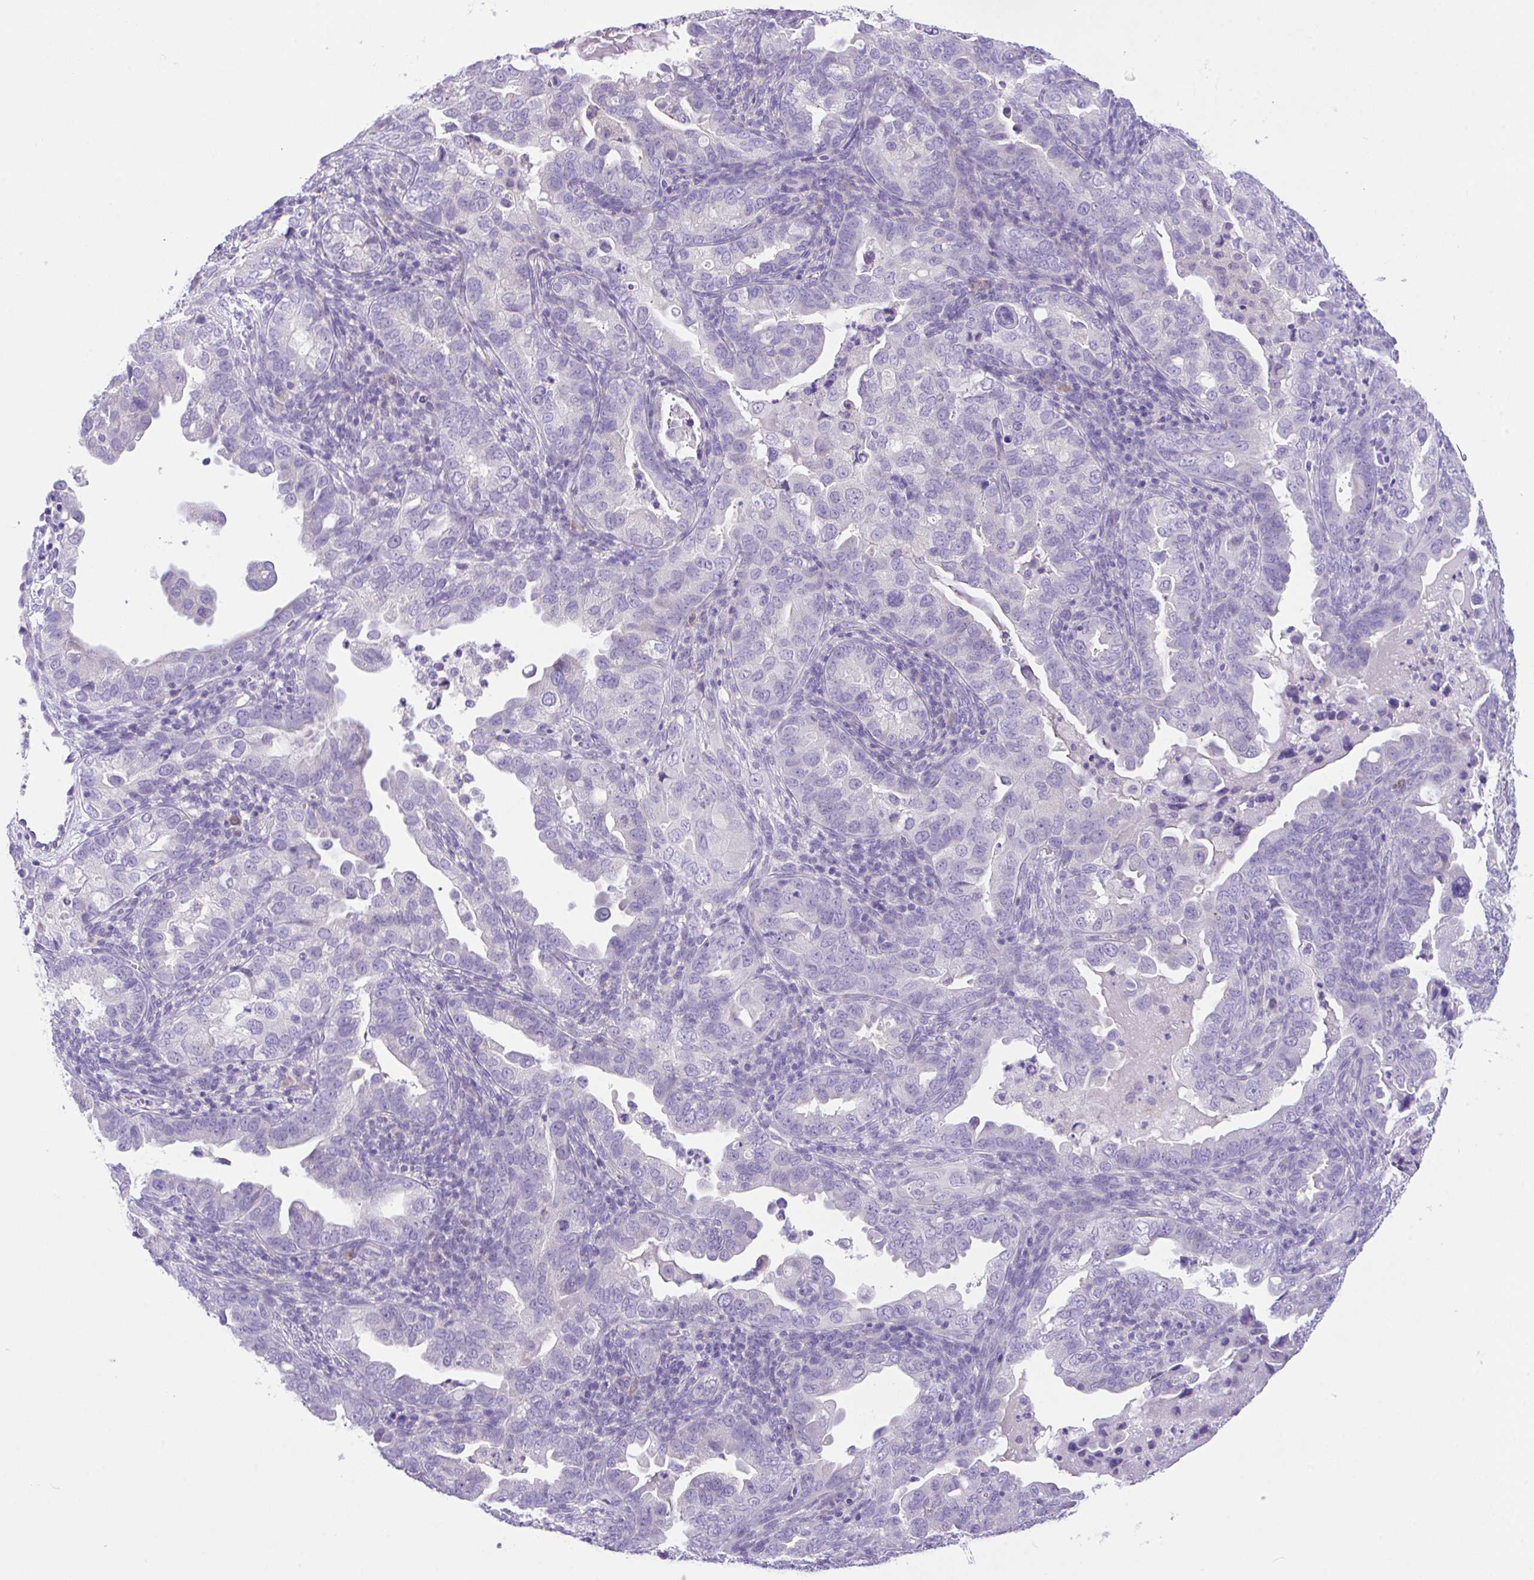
{"staining": {"intensity": "negative", "quantity": "none", "location": "none"}, "tissue": "endometrial cancer", "cell_type": "Tumor cells", "image_type": "cancer", "snomed": [{"axis": "morphology", "description": "Adenocarcinoma, NOS"}, {"axis": "topography", "description": "Endometrium"}], "caption": "Immunohistochemistry of human endometrial cancer shows no staining in tumor cells.", "gene": "HACD4", "patient": {"sex": "female", "age": 57}}